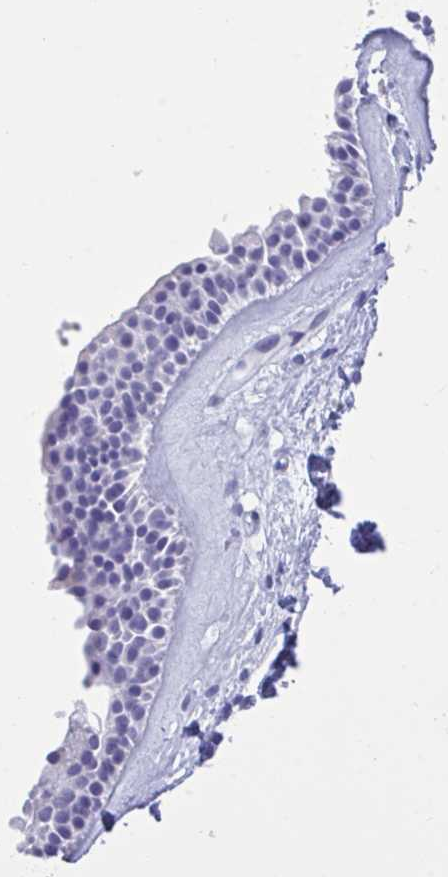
{"staining": {"intensity": "negative", "quantity": "none", "location": "none"}, "tissue": "nasopharynx", "cell_type": "Respiratory epithelial cells", "image_type": "normal", "snomed": [{"axis": "morphology", "description": "Normal tissue, NOS"}, {"axis": "topography", "description": "Nasopharynx"}], "caption": "Immunohistochemistry (IHC) micrograph of normal nasopharynx: nasopharynx stained with DAB (3,3'-diaminobenzidine) displays no significant protein staining in respiratory epithelial cells.", "gene": "BEX5", "patient": {"sex": "male", "age": 56}}